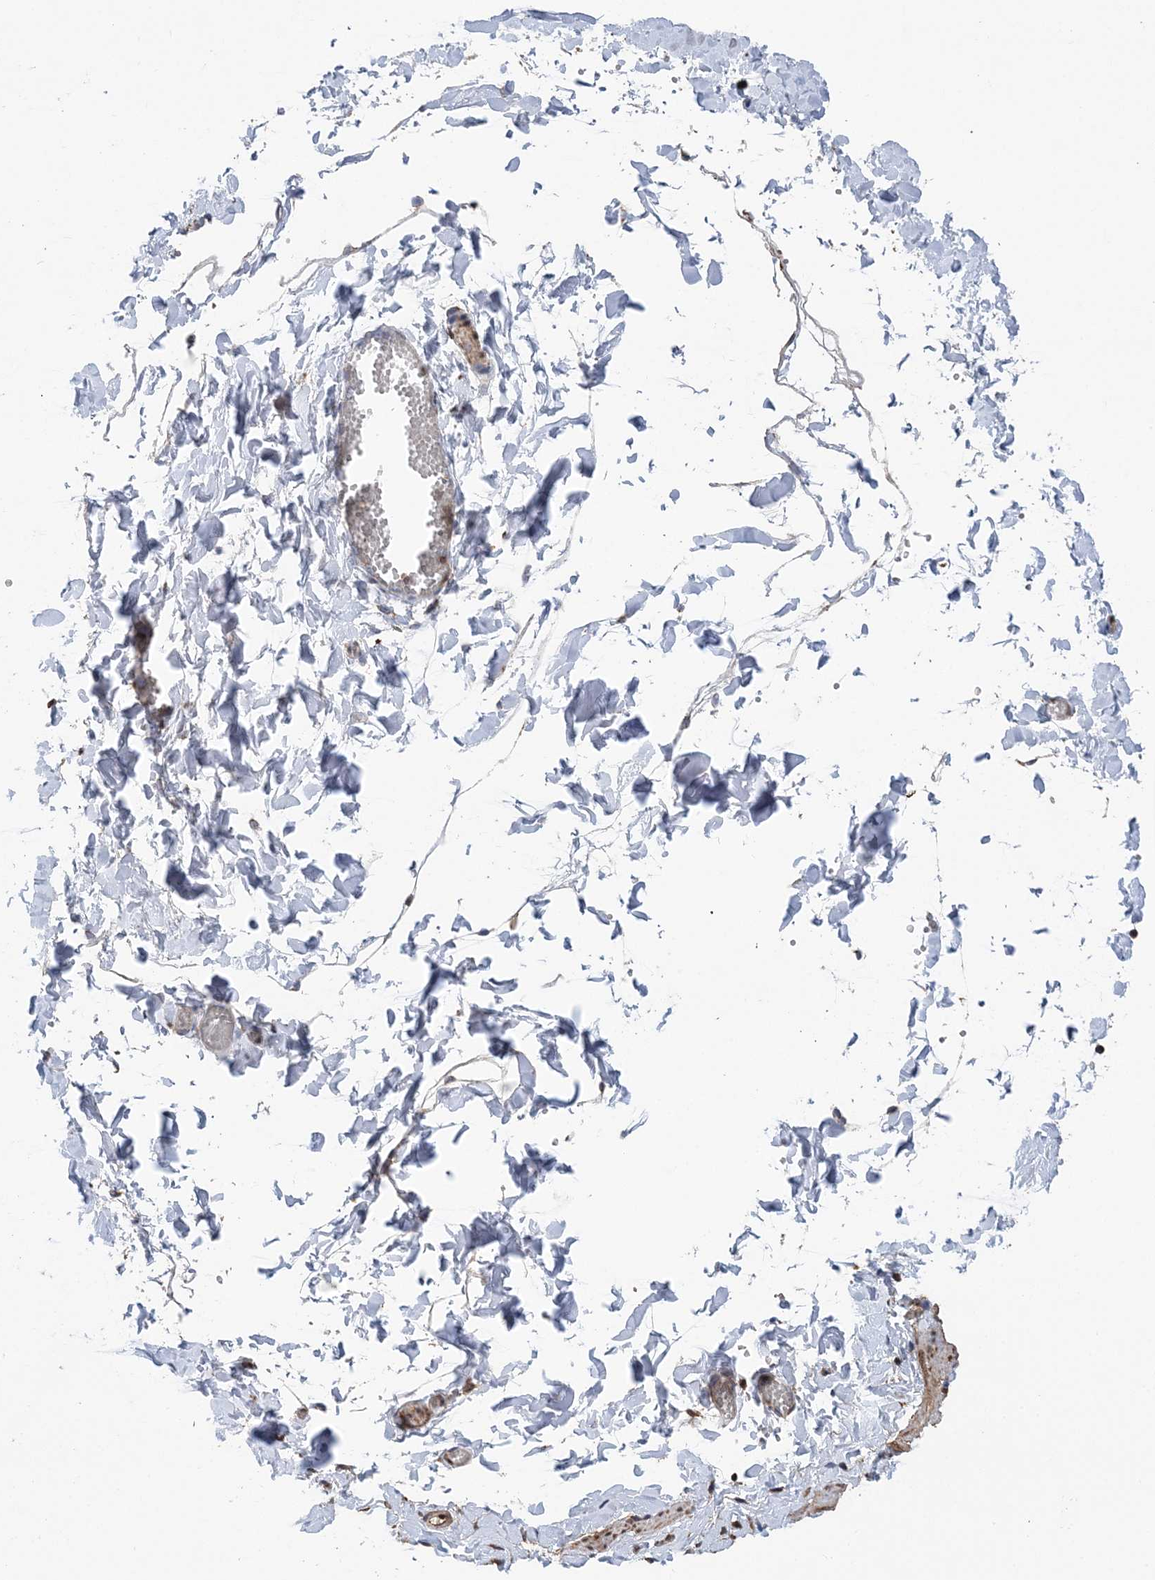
{"staining": {"intensity": "moderate", "quantity": "25%-75%", "location": "cytoplasmic/membranous"}, "tissue": "adipose tissue", "cell_type": "Adipocytes", "image_type": "normal", "snomed": [{"axis": "morphology", "description": "Normal tissue, NOS"}, {"axis": "topography", "description": "Gallbladder"}, {"axis": "topography", "description": "Peripheral nerve tissue"}], "caption": "Moderate cytoplasmic/membranous staining for a protein is appreciated in approximately 25%-75% of adipocytes of benign adipose tissue using immunohistochemistry.", "gene": "PCBP1", "patient": {"sex": "male", "age": 38}}